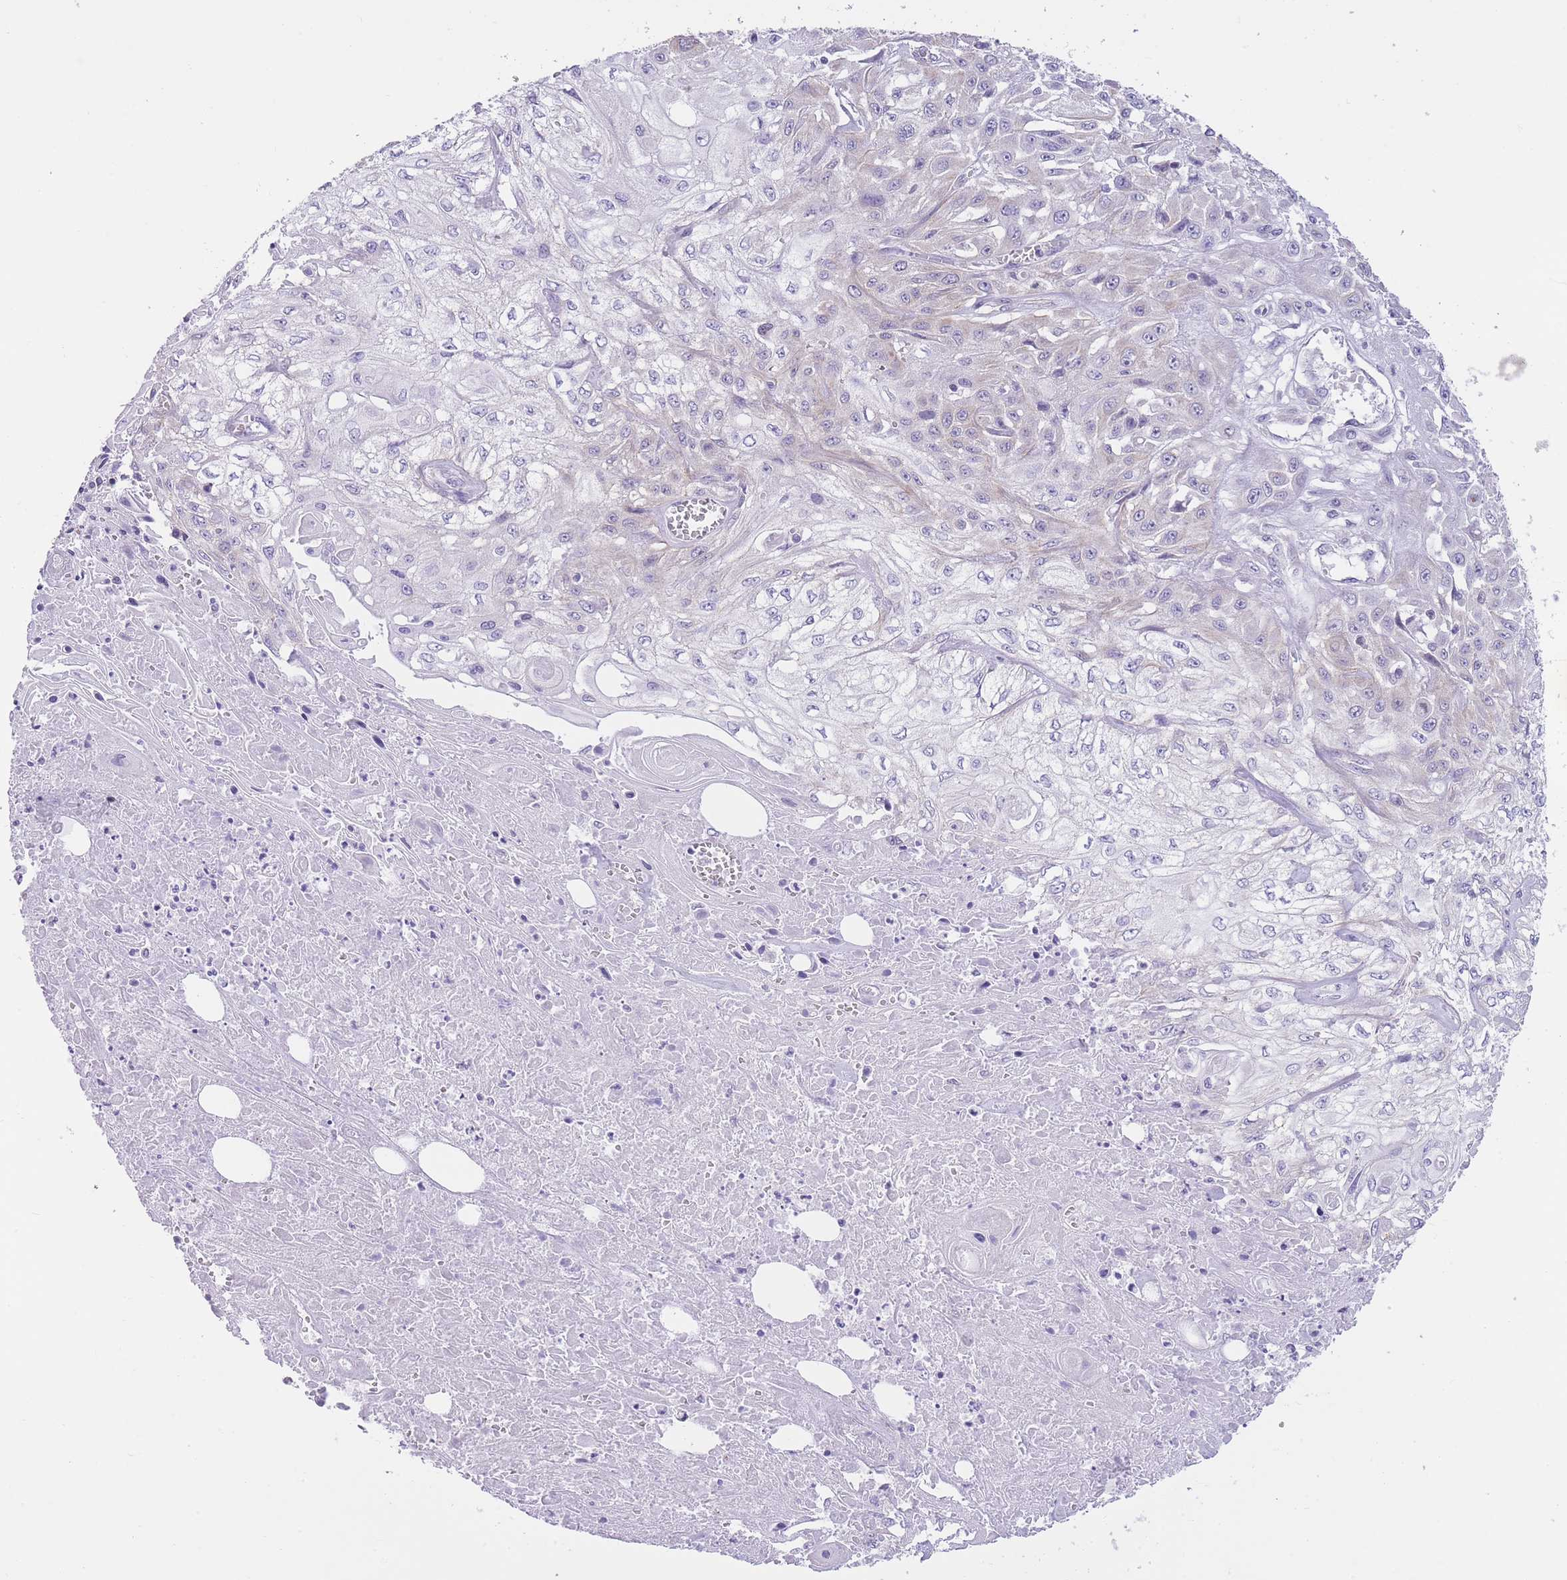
{"staining": {"intensity": "negative", "quantity": "none", "location": "none"}, "tissue": "skin cancer", "cell_type": "Tumor cells", "image_type": "cancer", "snomed": [{"axis": "morphology", "description": "Squamous cell carcinoma, NOS"}, {"axis": "morphology", "description": "Squamous cell carcinoma, metastatic, NOS"}, {"axis": "topography", "description": "Skin"}, {"axis": "topography", "description": "Lymph node"}], "caption": "A high-resolution photomicrograph shows immunohistochemistry staining of skin metastatic squamous cell carcinoma, which demonstrates no significant positivity in tumor cells.", "gene": "OR11H12", "patient": {"sex": "male", "age": 75}}